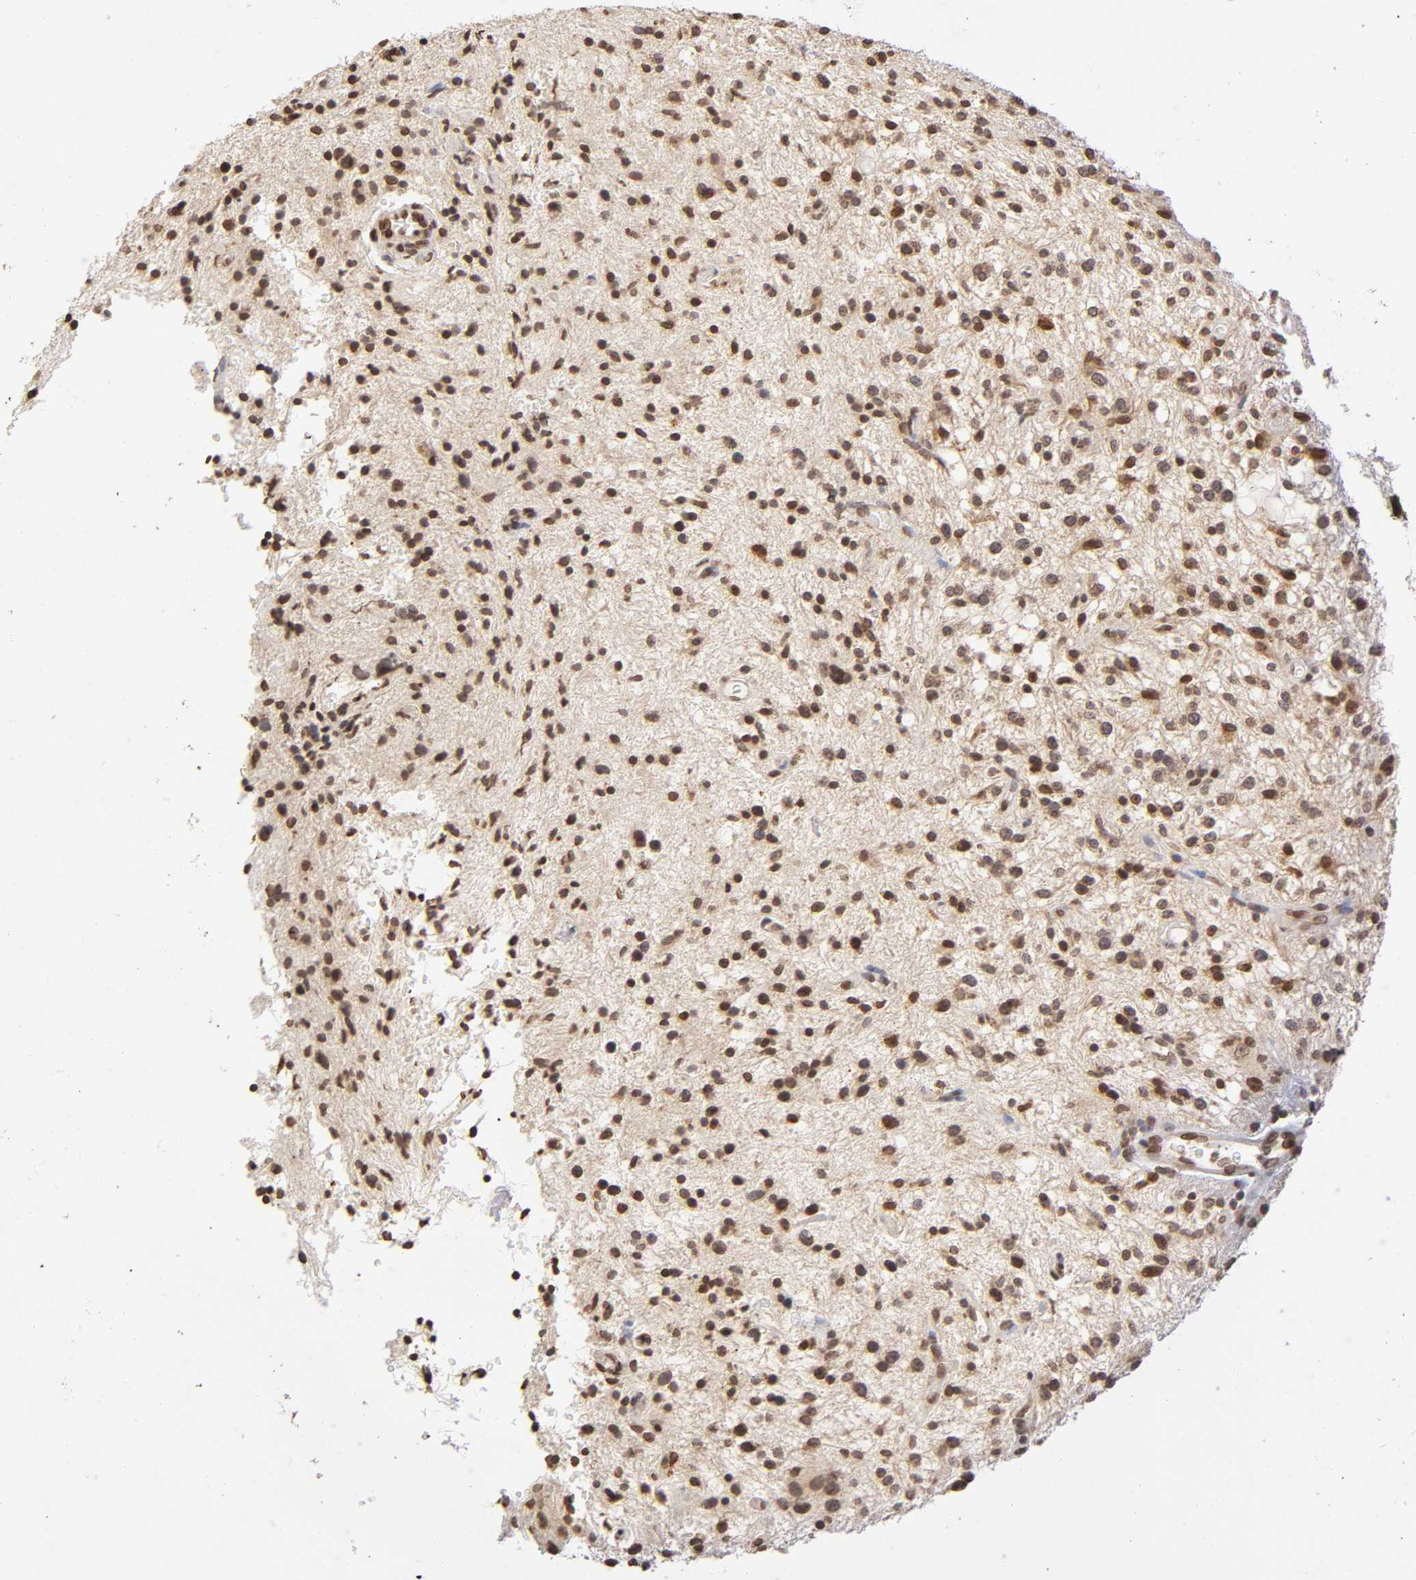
{"staining": {"intensity": "weak", "quantity": ">75%", "location": "nuclear"}, "tissue": "glioma", "cell_type": "Tumor cells", "image_type": "cancer", "snomed": [{"axis": "morphology", "description": "Glioma, malignant, NOS"}, {"axis": "topography", "description": "Cerebellum"}], "caption": "DAB immunohistochemical staining of glioma exhibits weak nuclear protein expression in about >75% of tumor cells.", "gene": "MLLT6", "patient": {"sex": "female", "age": 10}}